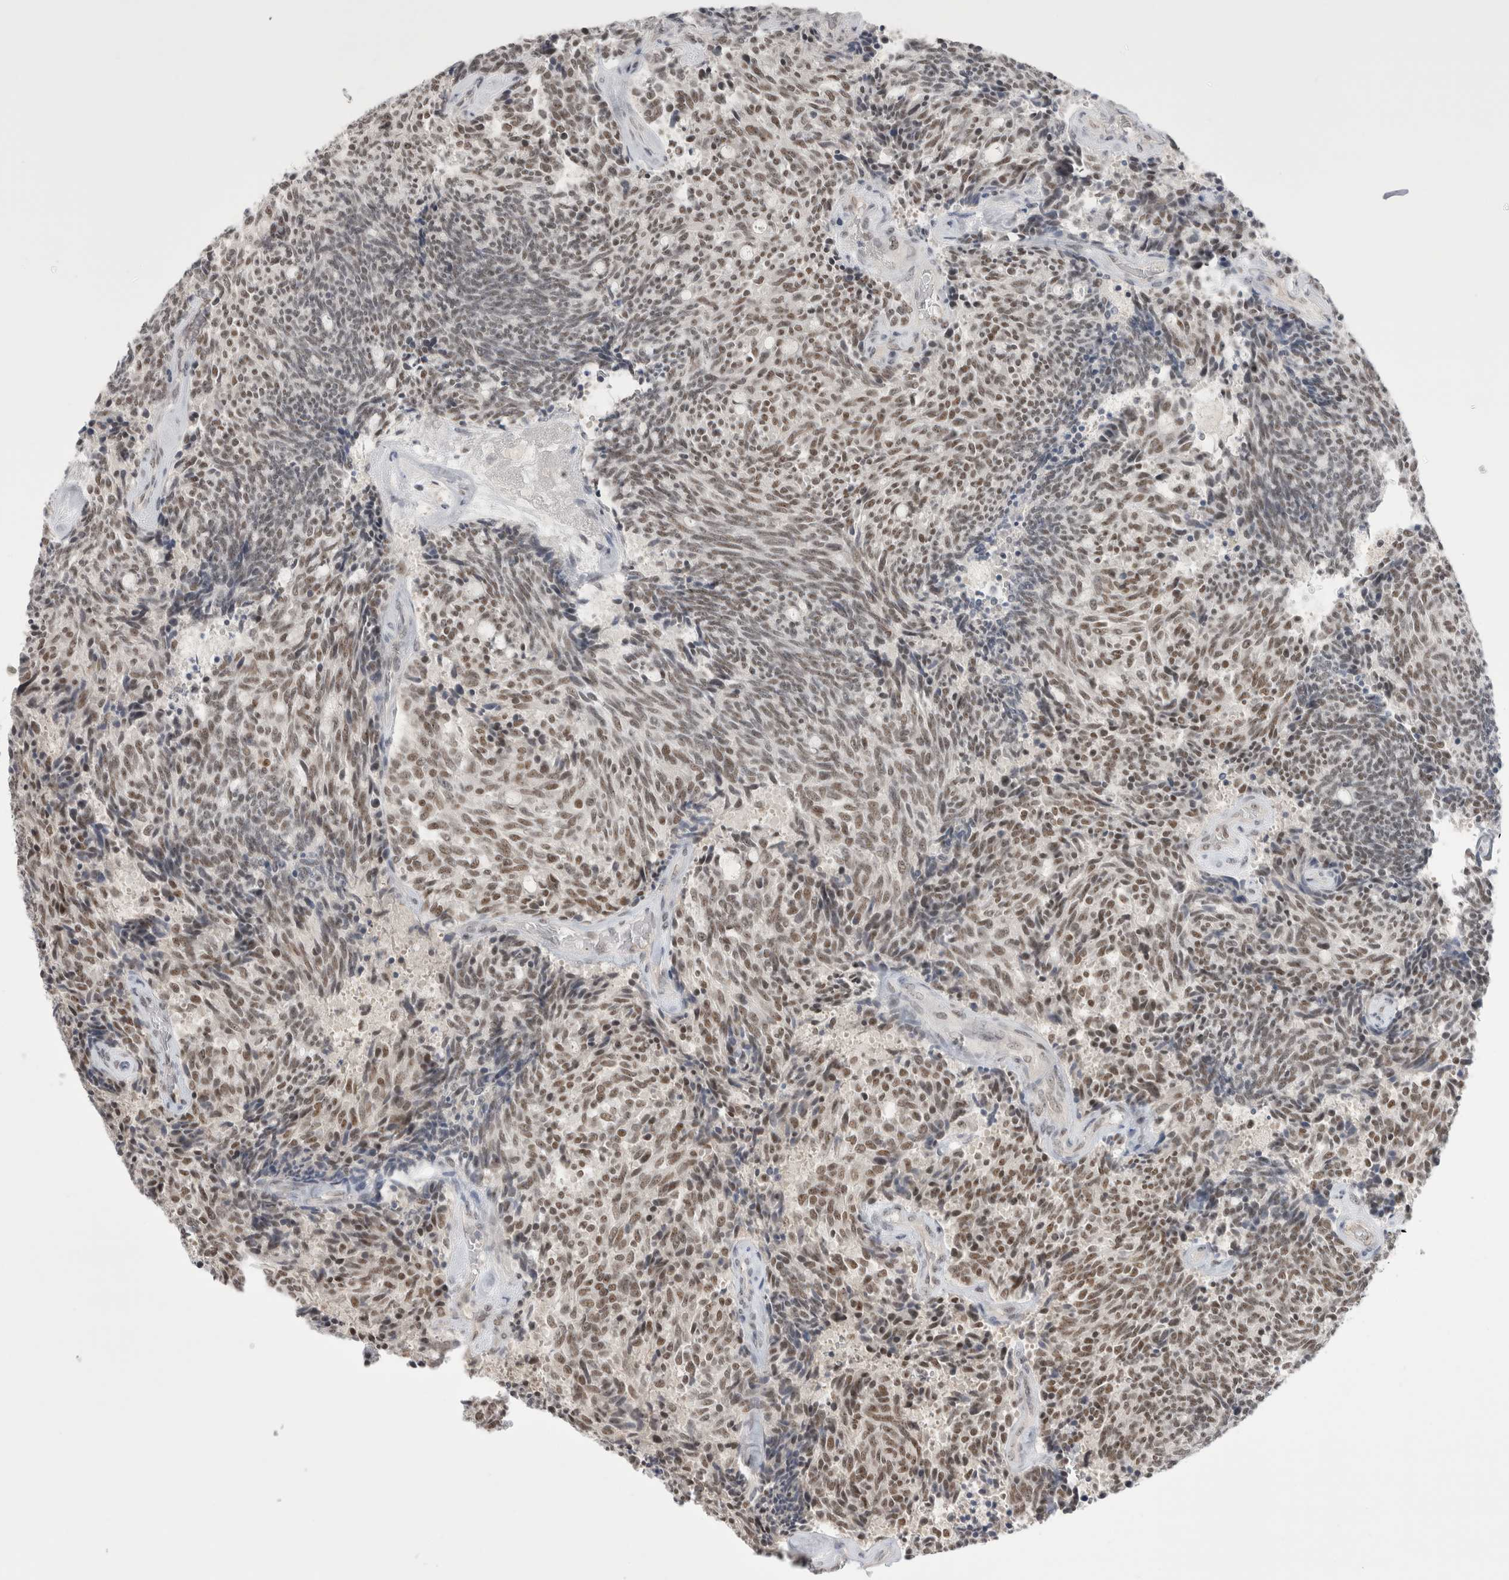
{"staining": {"intensity": "weak", "quantity": ">75%", "location": "nuclear"}, "tissue": "carcinoid", "cell_type": "Tumor cells", "image_type": "cancer", "snomed": [{"axis": "morphology", "description": "Carcinoid, malignant, NOS"}, {"axis": "topography", "description": "Pancreas"}], "caption": "IHC (DAB) staining of malignant carcinoid shows weak nuclear protein staining in about >75% of tumor cells.", "gene": "ZNF24", "patient": {"sex": "female", "age": 54}}